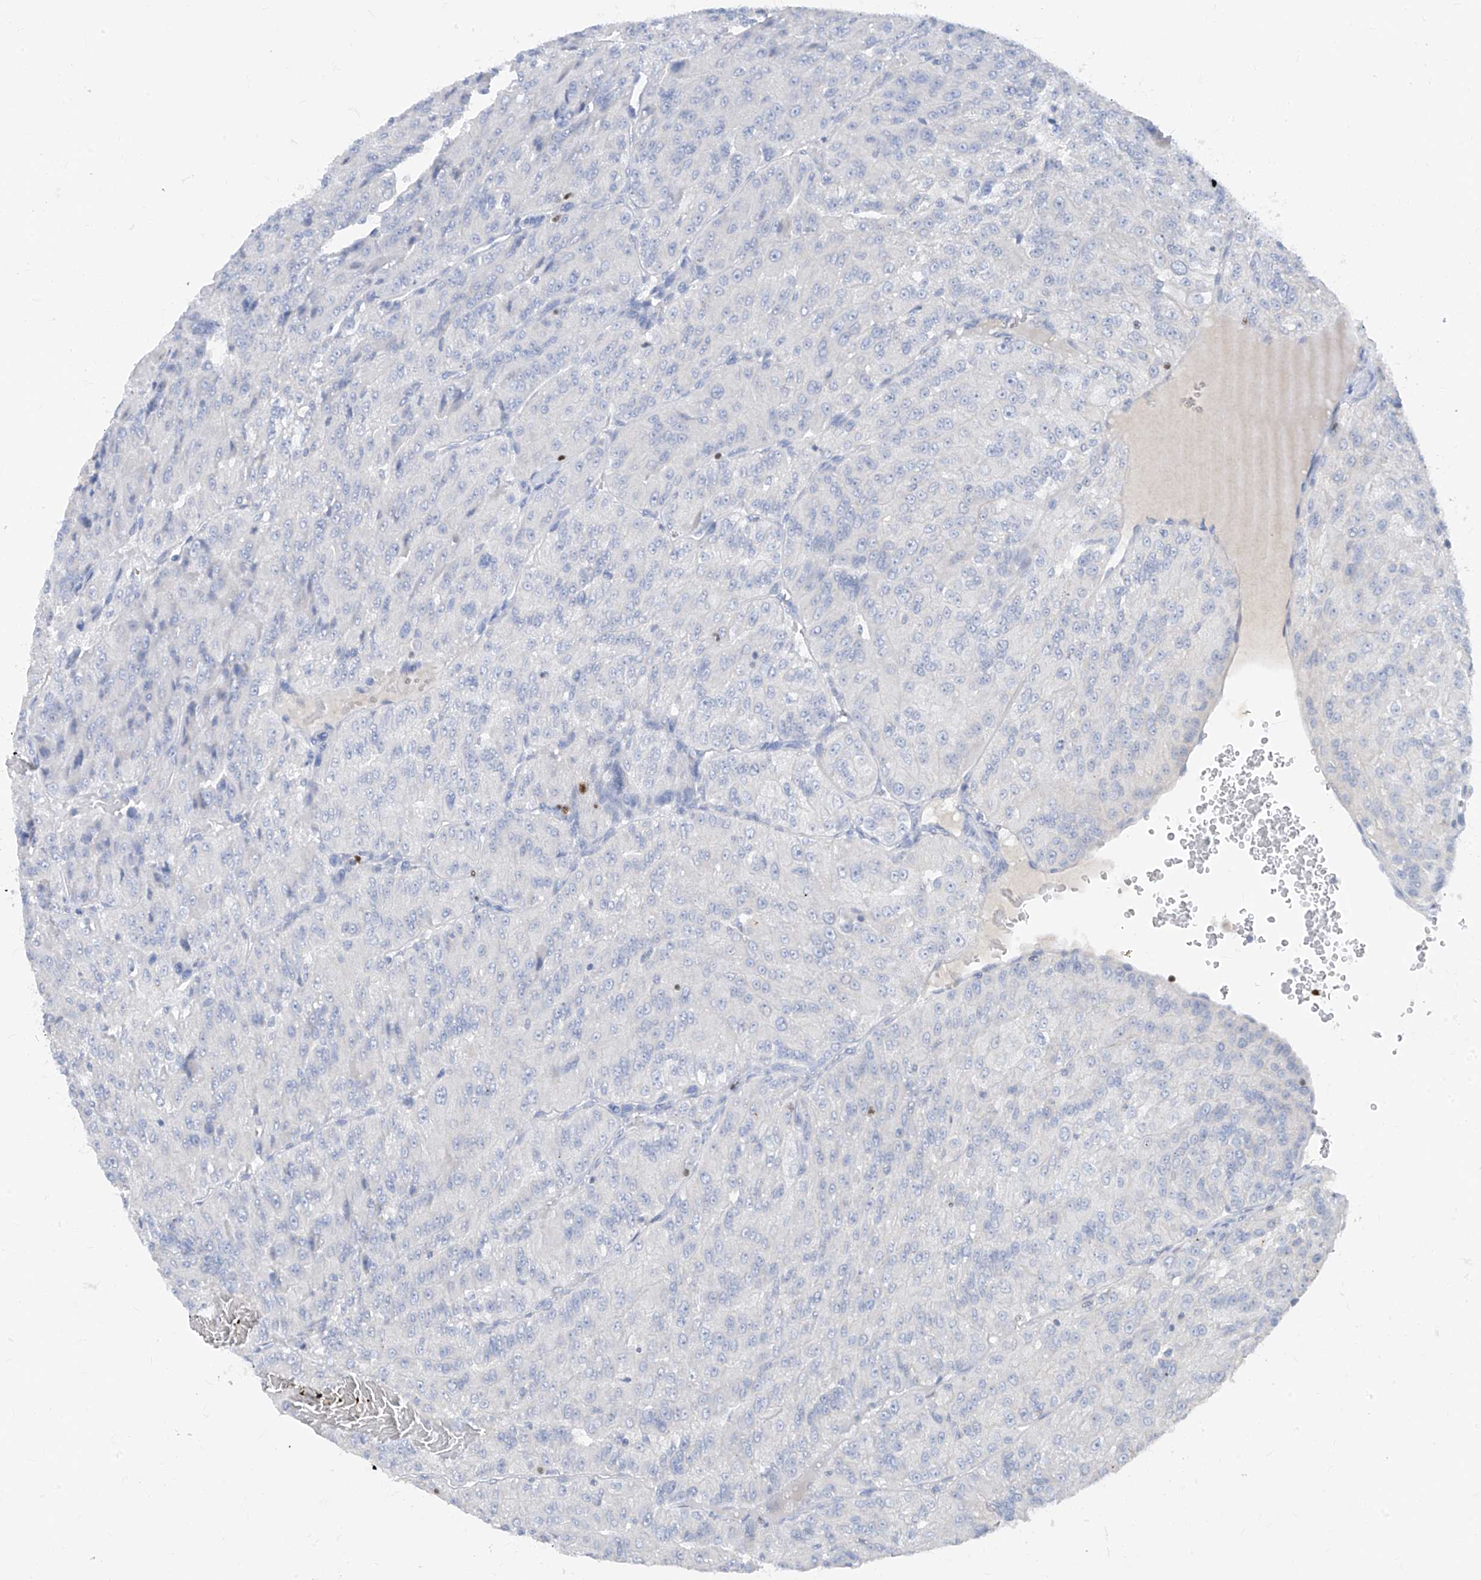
{"staining": {"intensity": "negative", "quantity": "none", "location": "none"}, "tissue": "renal cancer", "cell_type": "Tumor cells", "image_type": "cancer", "snomed": [{"axis": "morphology", "description": "Adenocarcinoma, NOS"}, {"axis": "topography", "description": "Kidney"}], "caption": "Renal cancer (adenocarcinoma) was stained to show a protein in brown. There is no significant positivity in tumor cells. The staining is performed using DAB (3,3'-diaminobenzidine) brown chromogen with nuclei counter-stained in using hematoxylin.", "gene": "TBX21", "patient": {"sex": "female", "age": 63}}